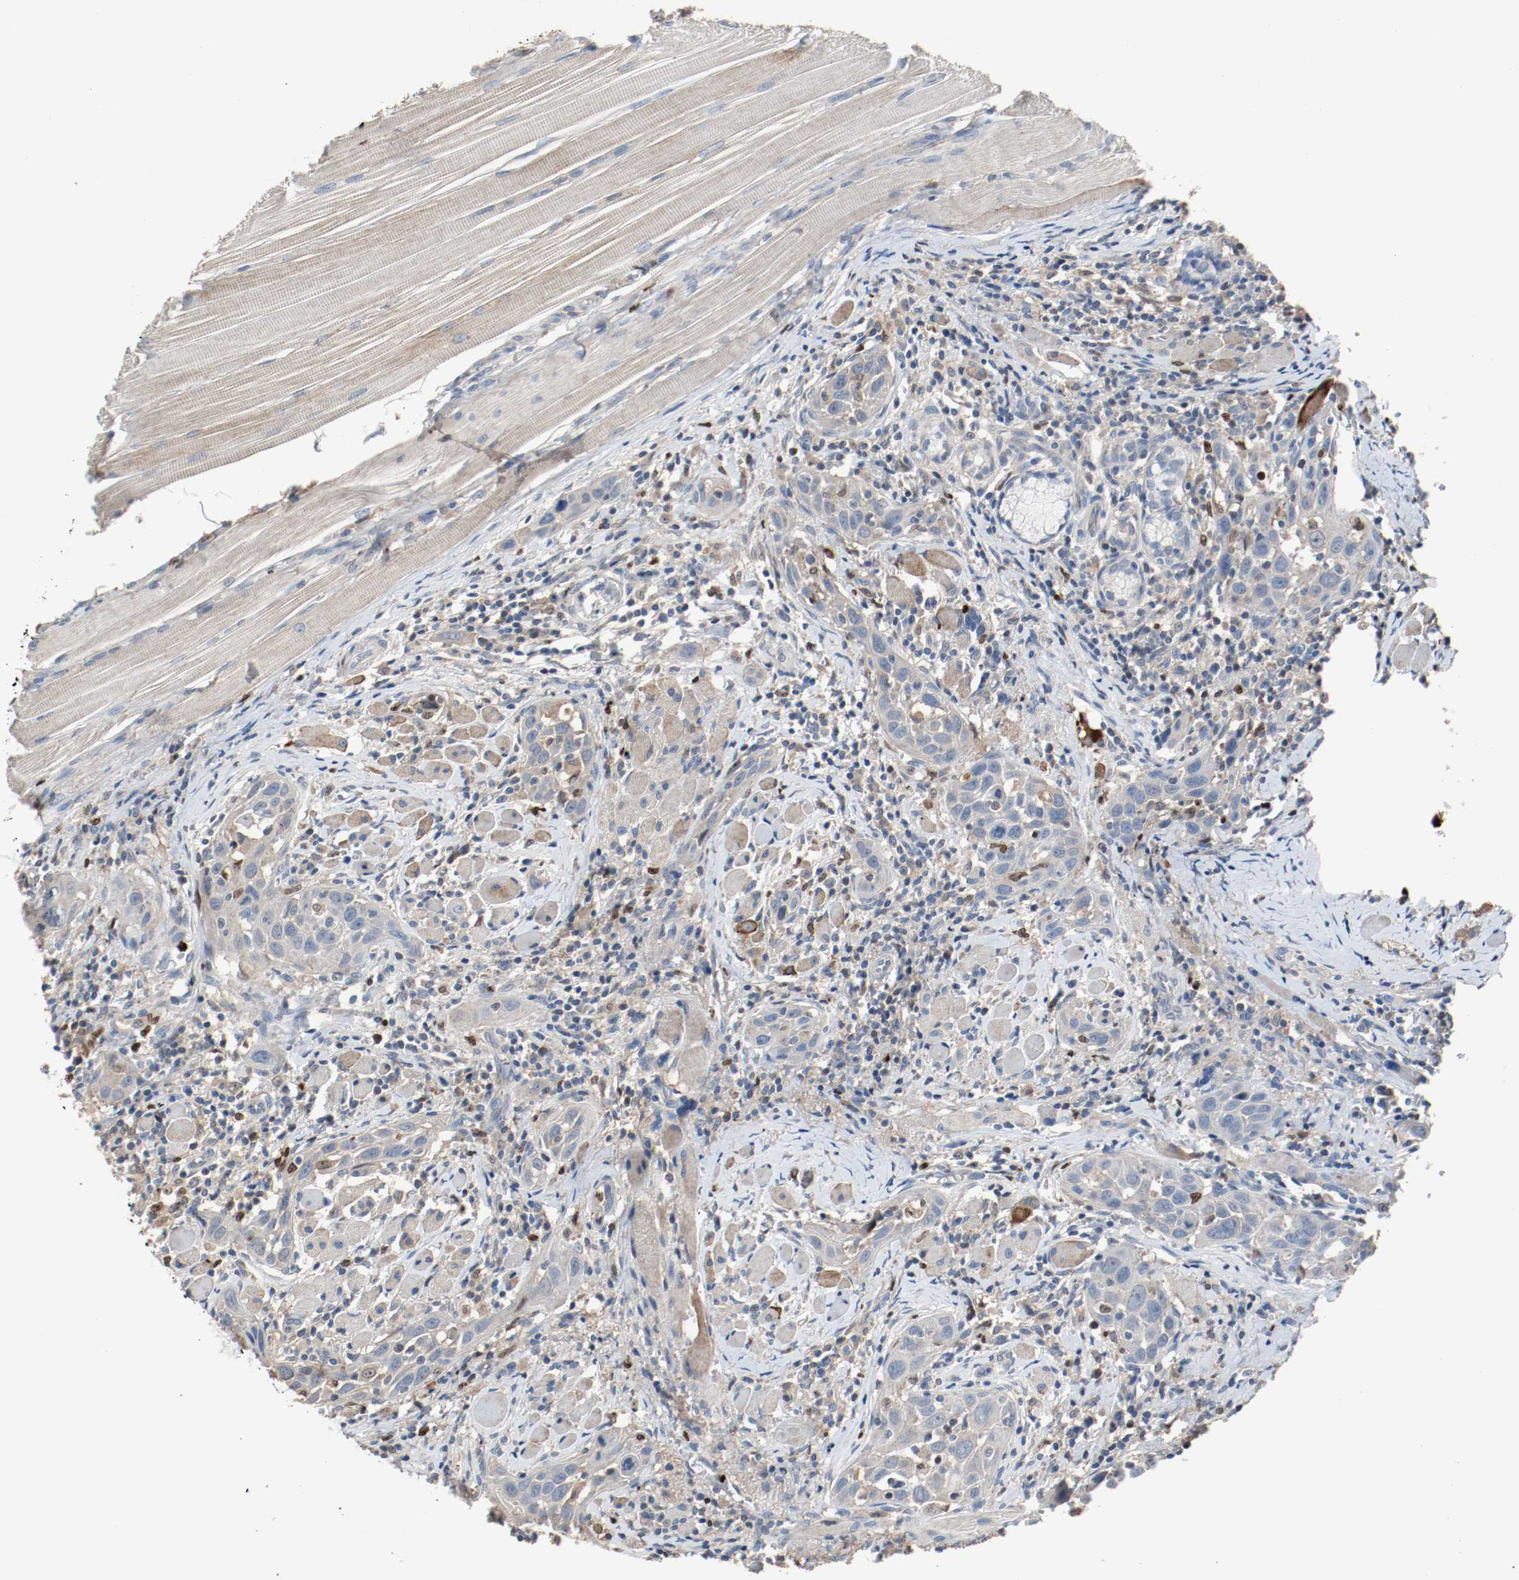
{"staining": {"intensity": "negative", "quantity": "none", "location": "none"}, "tissue": "head and neck cancer", "cell_type": "Tumor cells", "image_type": "cancer", "snomed": [{"axis": "morphology", "description": "Squamous cell carcinoma, NOS"}, {"axis": "topography", "description": "Oral tissue"}, {"axis": "topography", "description": "Head-Neck"}], "caption": "Immunohistochemistry of head and neck cancer demonstrates no staining in tumor cells.", "gene": "BLK", "patient": {"sex": "female", "age": 50}}